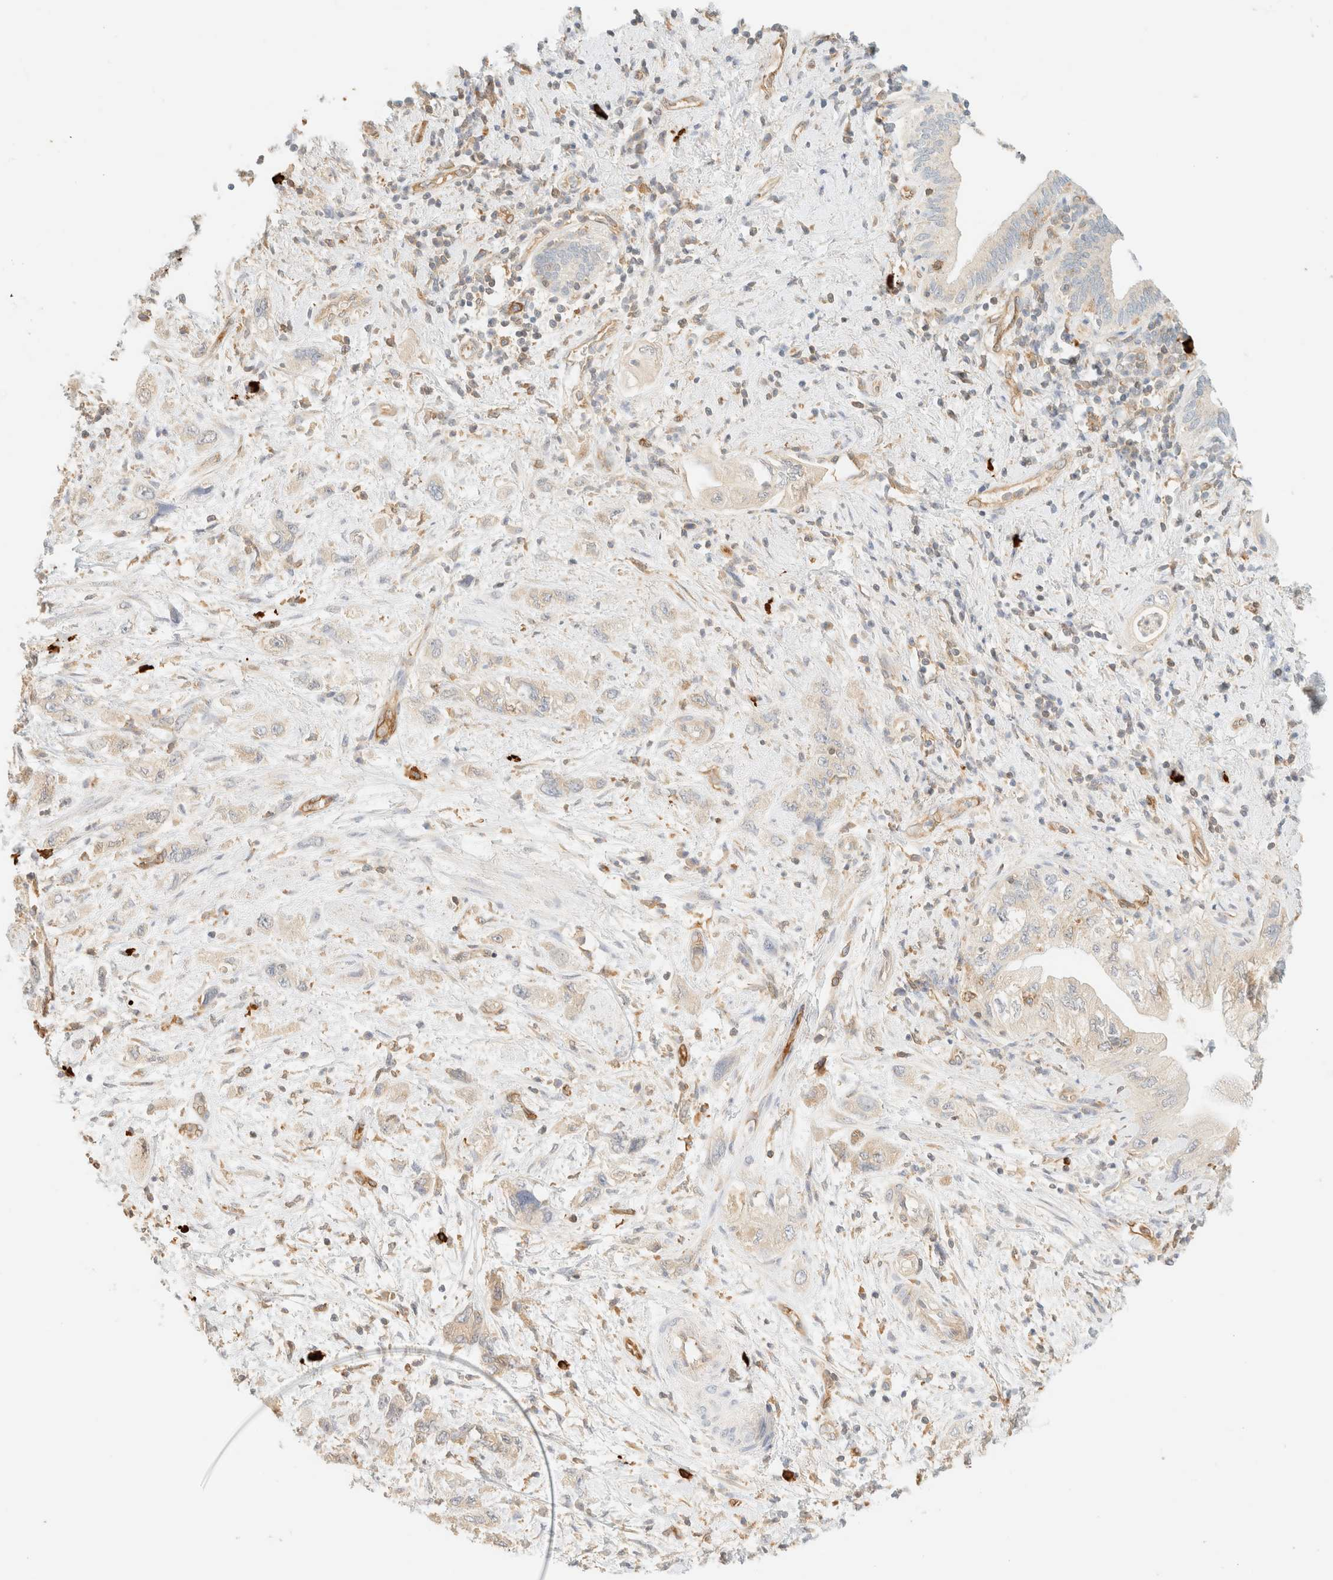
{"staining": {"intensity": "weak", "quantity": "<25%", "location": "cytoplasmic/membranous"}, "tissue": "pancreatic cancer", "cell_type": "Tumor cells", "image_type": "cancer", "snomed": [{"axis": "morphology", "description": "Adenocarcinoma, NOS"}, {"axis": "topography", "description": "Pancreas"}], "caption": "Immunohistochemistry (IHC) histopathology image of human adenocarcinoma (pancreatic) stained for a protein (brown), which shows no expression in tumor cells.", "gene": "FHOD1", "patient": {"sex": "female", "age": 73}}